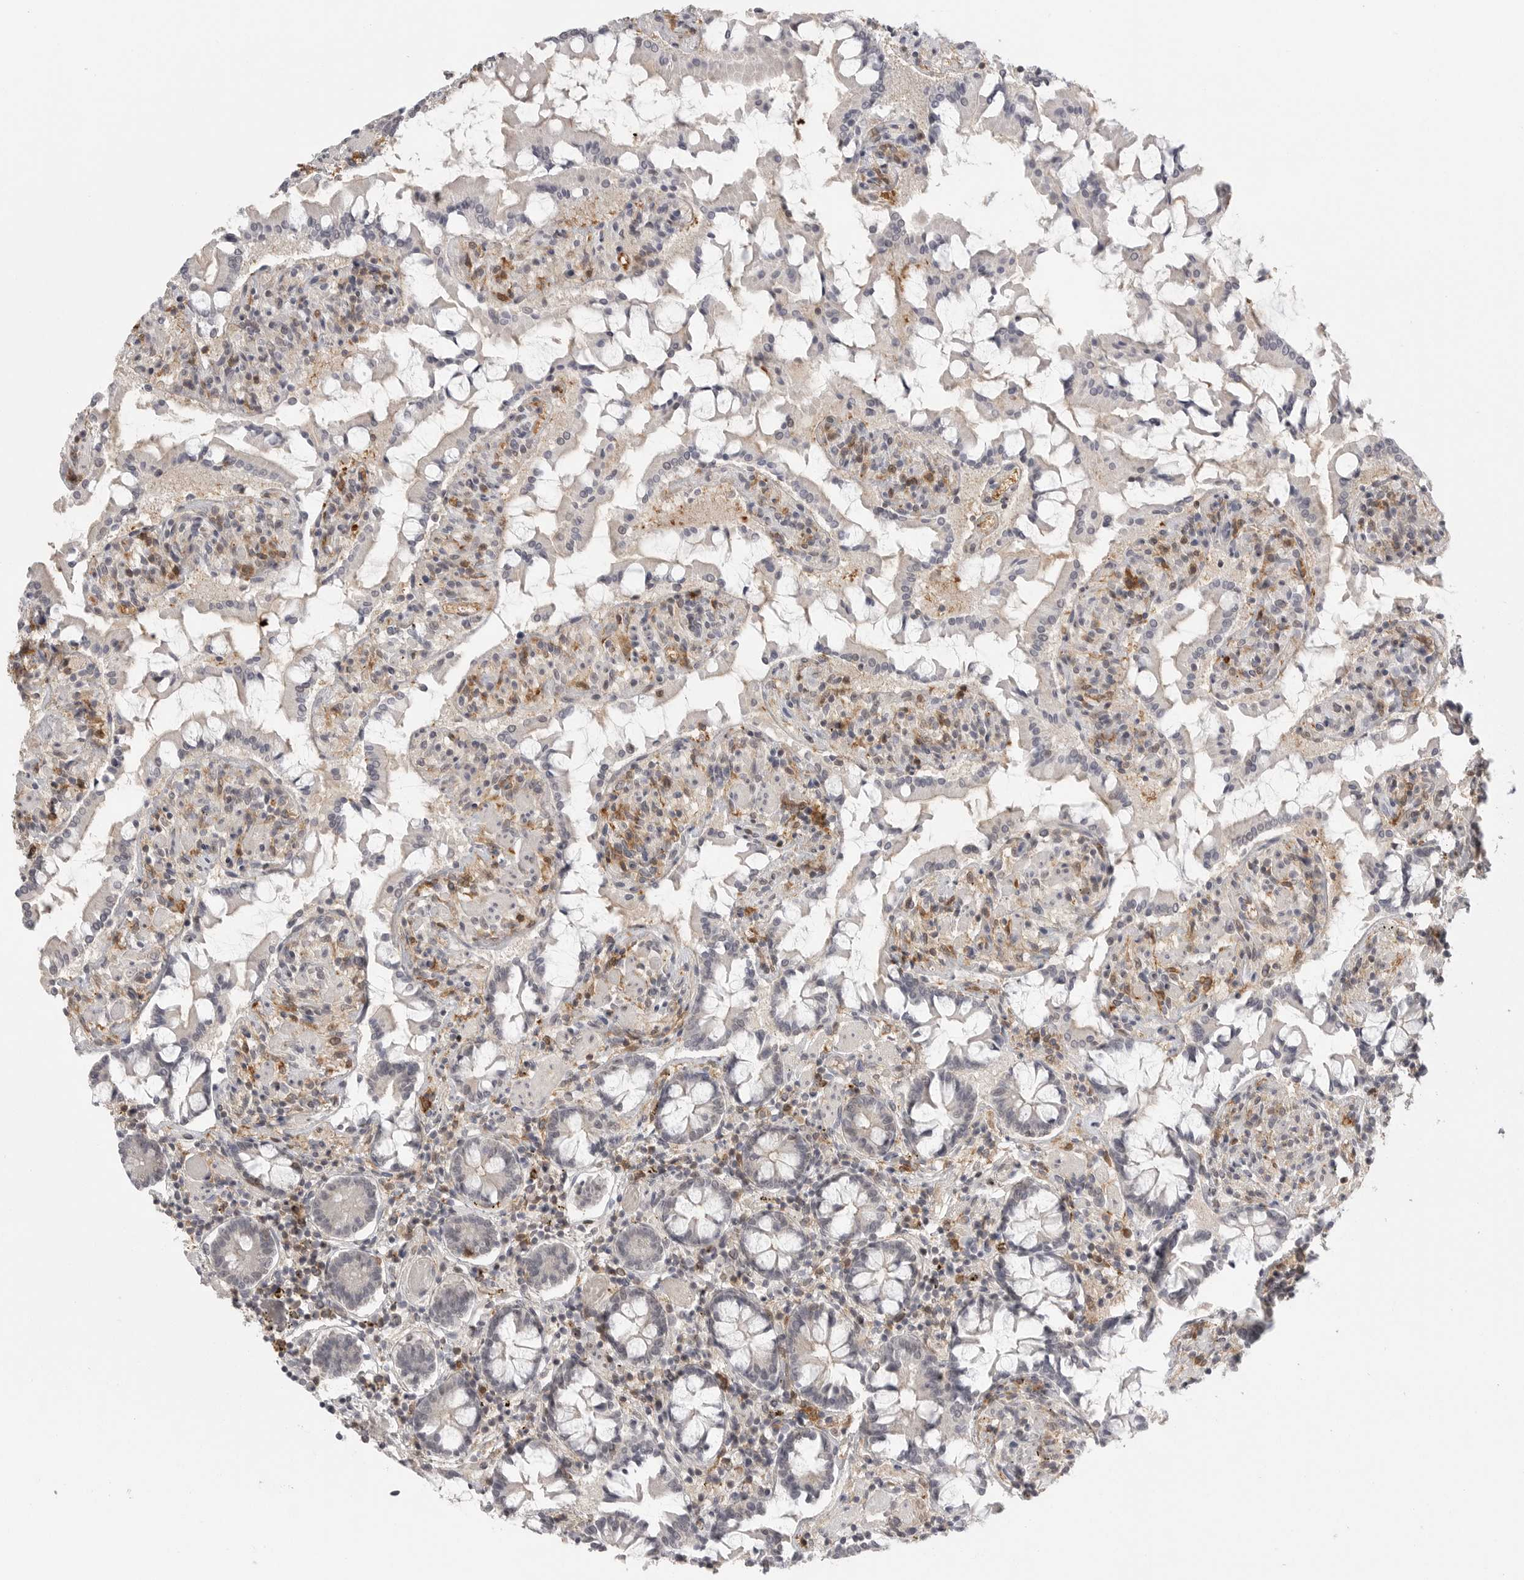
{"staining": {"intensity": "weak", "quantity": "25%-75%", "location": "cytoplasmic/membranous"}, "tissue": "small intestine", "cell_type": "Glandular cells", "image_type": "normal", "snomed": [{"axis": "morphology", "description": "Normal tissue, NOS"}, {"axis": "topography", "description": "Small intestine"}], "caption": "DAB (3,3'-diaminobenzidine) immunohistochemical staining of normal human small intestine reveals weak cytoplasmic/membranous protein expression in approximately 25%-75% of glandular cells.", "gene": "DBNL", "patient": {"sex": "male", "age": 41}}